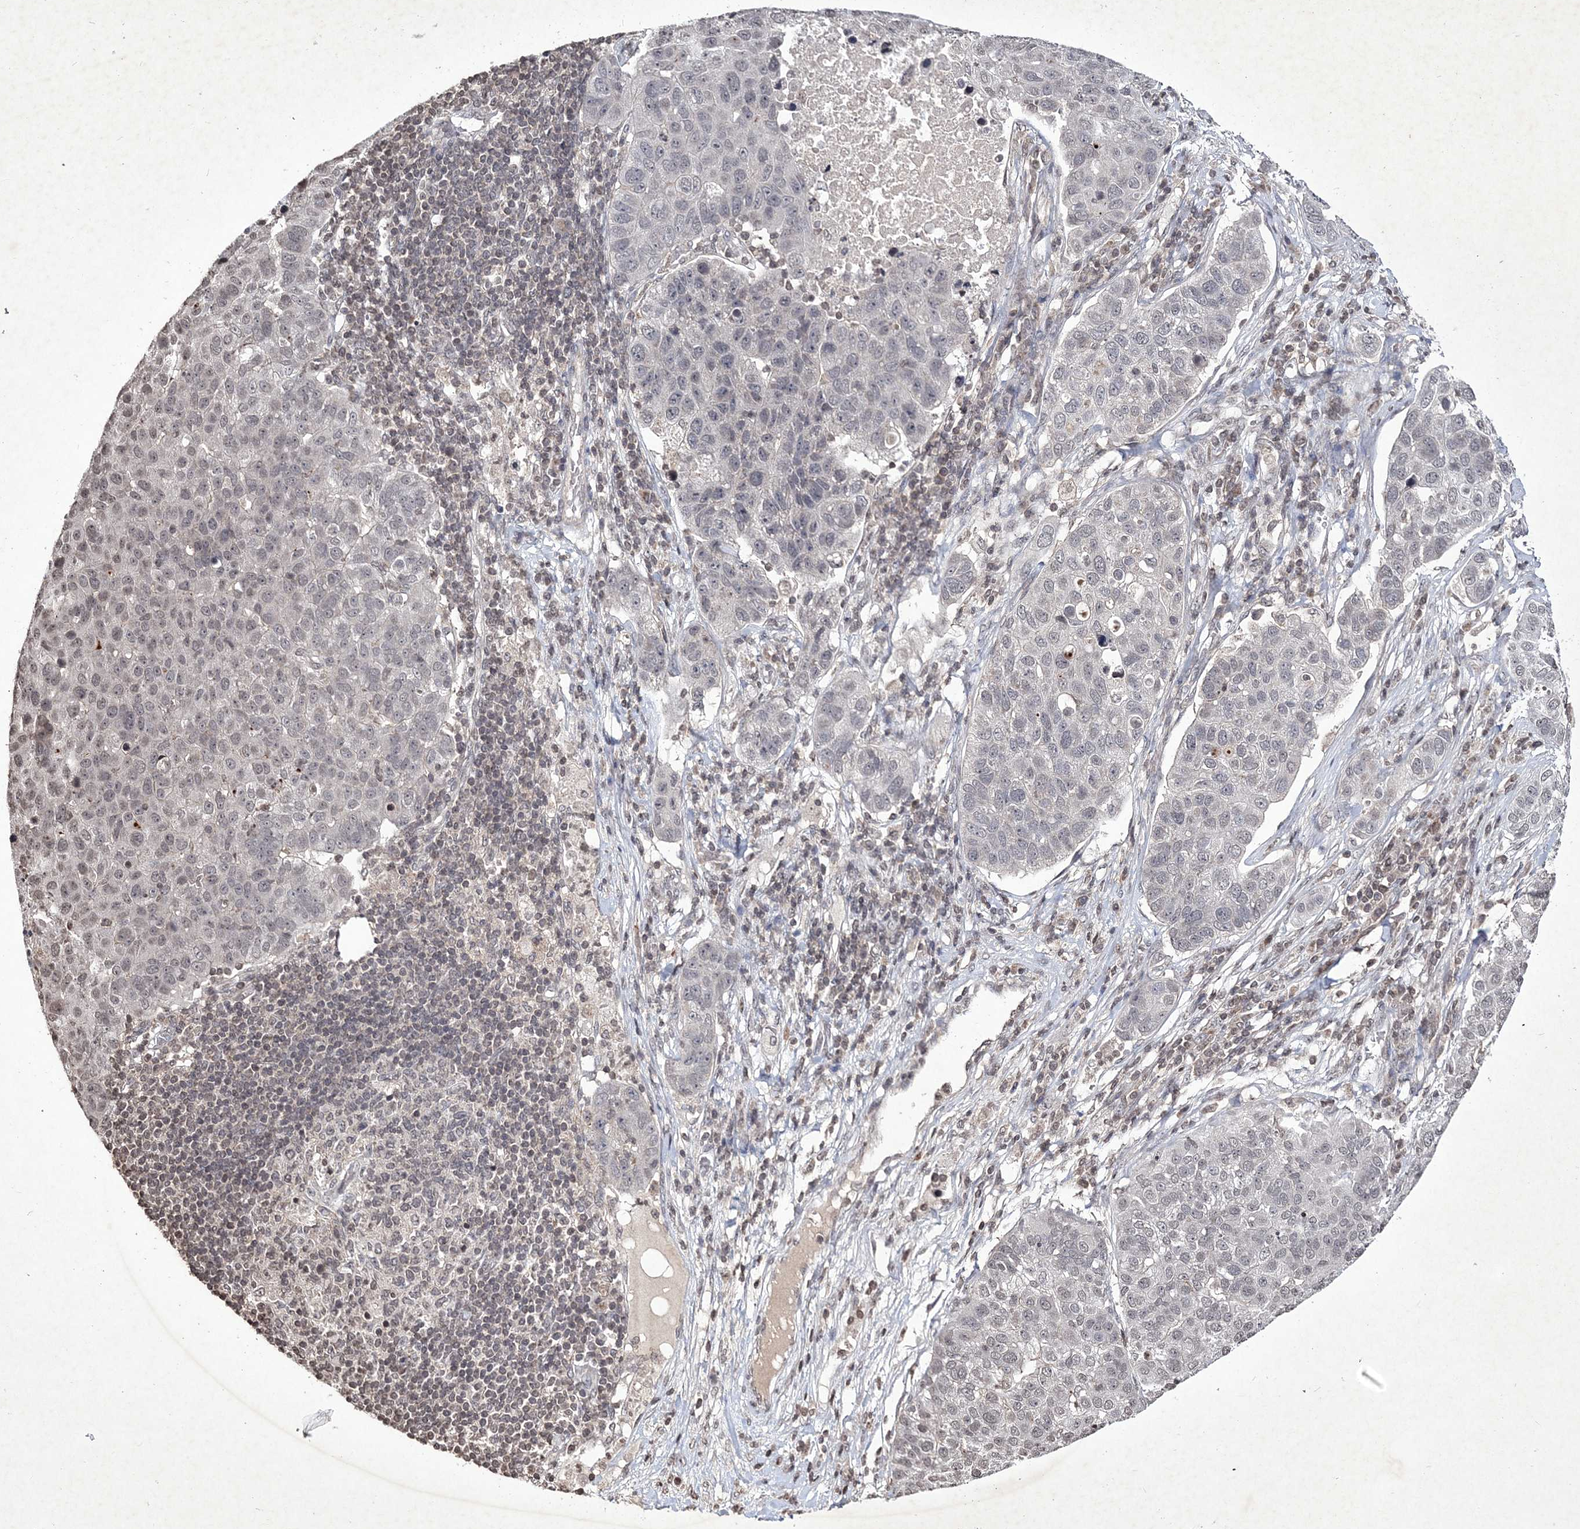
{"staining": {"intensity": "weak", "quantity": "25%-75%", "location": "nuclear"}, "tissue": "pancreatic cancer", "cell_type": "Tumor cells", "image_type": "cancer", "snomed": [{"axis": "morphology", "description": "Adenocarcinoma, NOS"}, {"axis": "topography", "description": "Pancreas"}], "caption": "Immunohistochemistry of pancreatic cancer (adenocarcinoma) demonstrates low levels of weak nuclear staining in approximately 25%-75% of tumor cells.", "gene": "SOWAHB", "patient": {"sex": "female", "age": 61}}